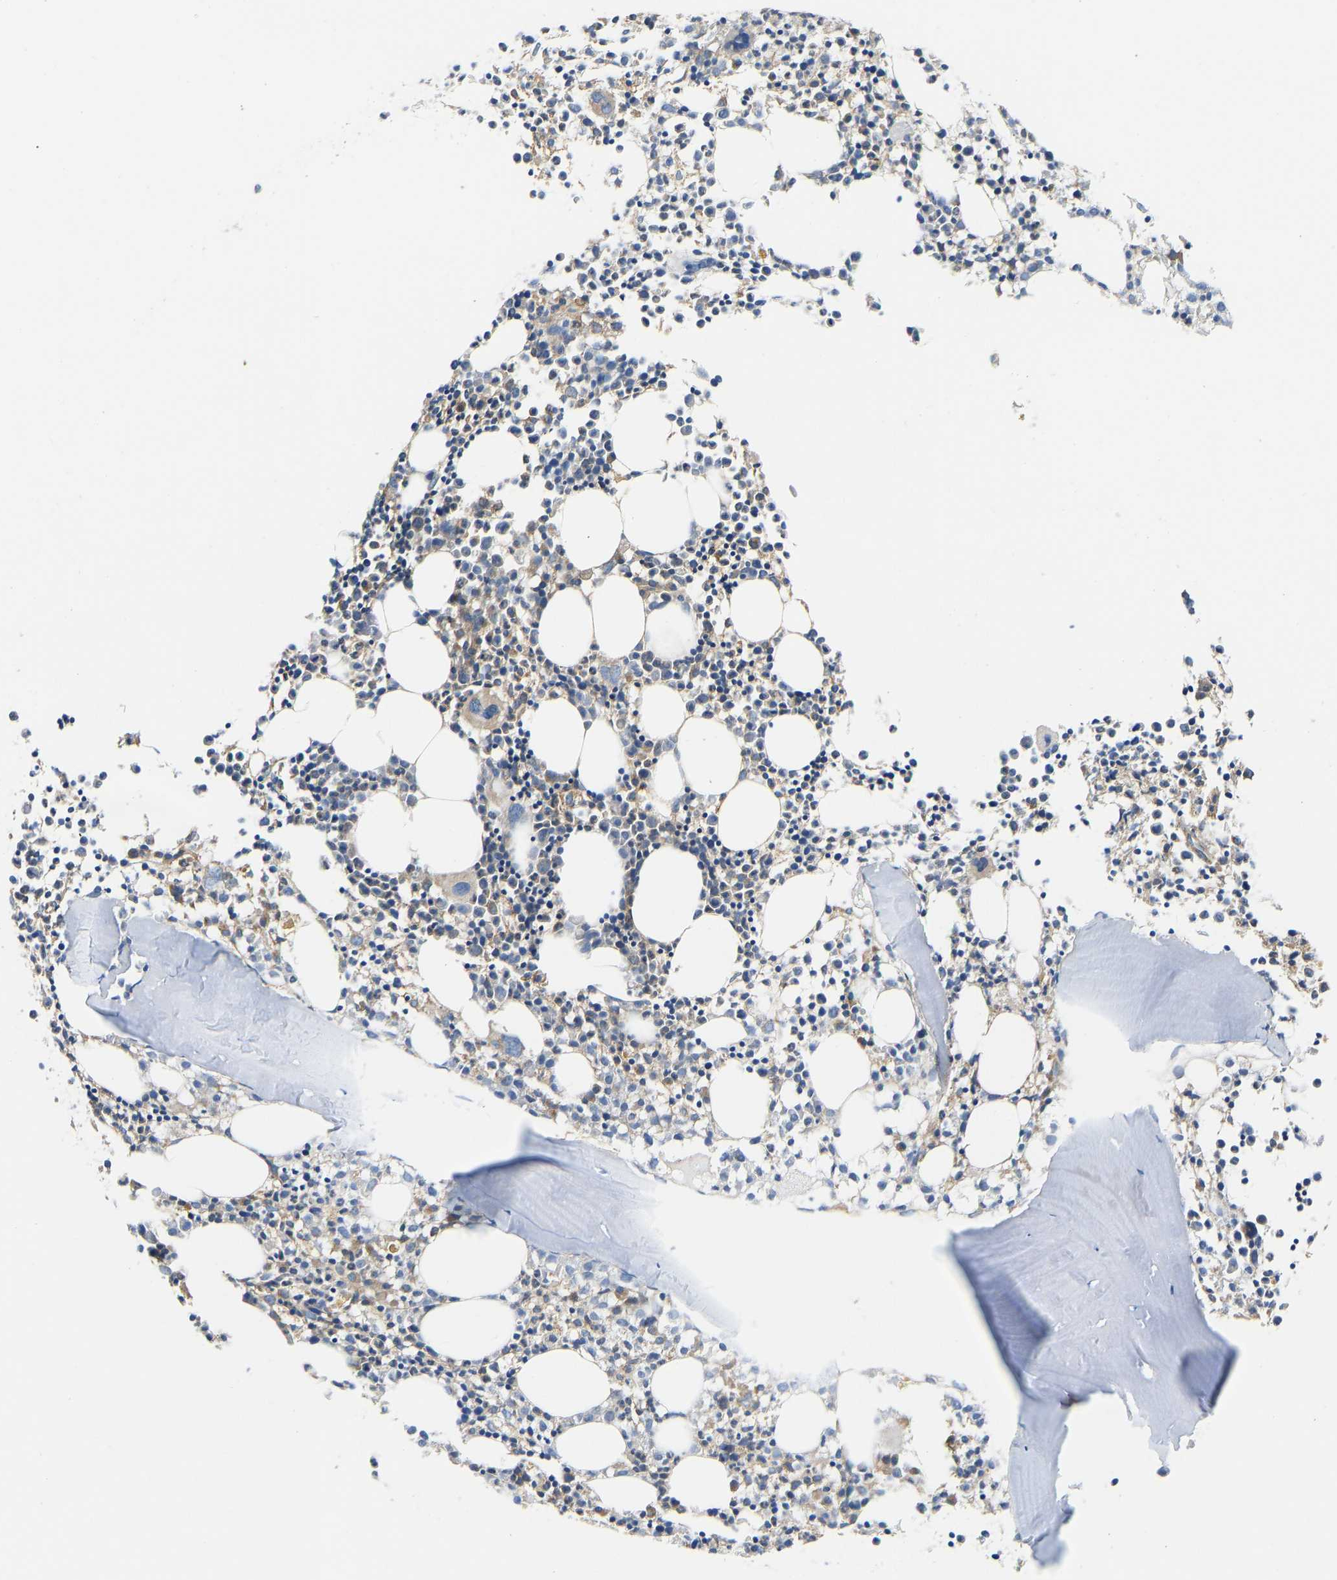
{"staining": {"intensity": "weak", "quantity": "25%-75%", "location": "cytoplasmic/membranous"}, "tissue": "bone marrow", "cell_type": "Hematopoietic cells", "image_type": "normal", "snomed": [{"axis": "morphology", "description": "Normal tissue, NOS"}, {"axis": "morphology", "description": "Inflammation, NOS"}, {"axis": "topography", "description": "Bone marrow"}], "caption": "Immunohistochemistry (IHC) staining of normal bone marrow, which shows low levels of weak cytoplasmic/membranous positivity in approximately 25%-75% of hematopoietic cells indicating weak cytoplasmic/membranous protein expression. The staining was performed using DAB (brown) for protein detection and nuclei were counterstained in hematoxylin (blue).", "gene": "FLNB", "patient": {"sex": "male", "age": 25}}